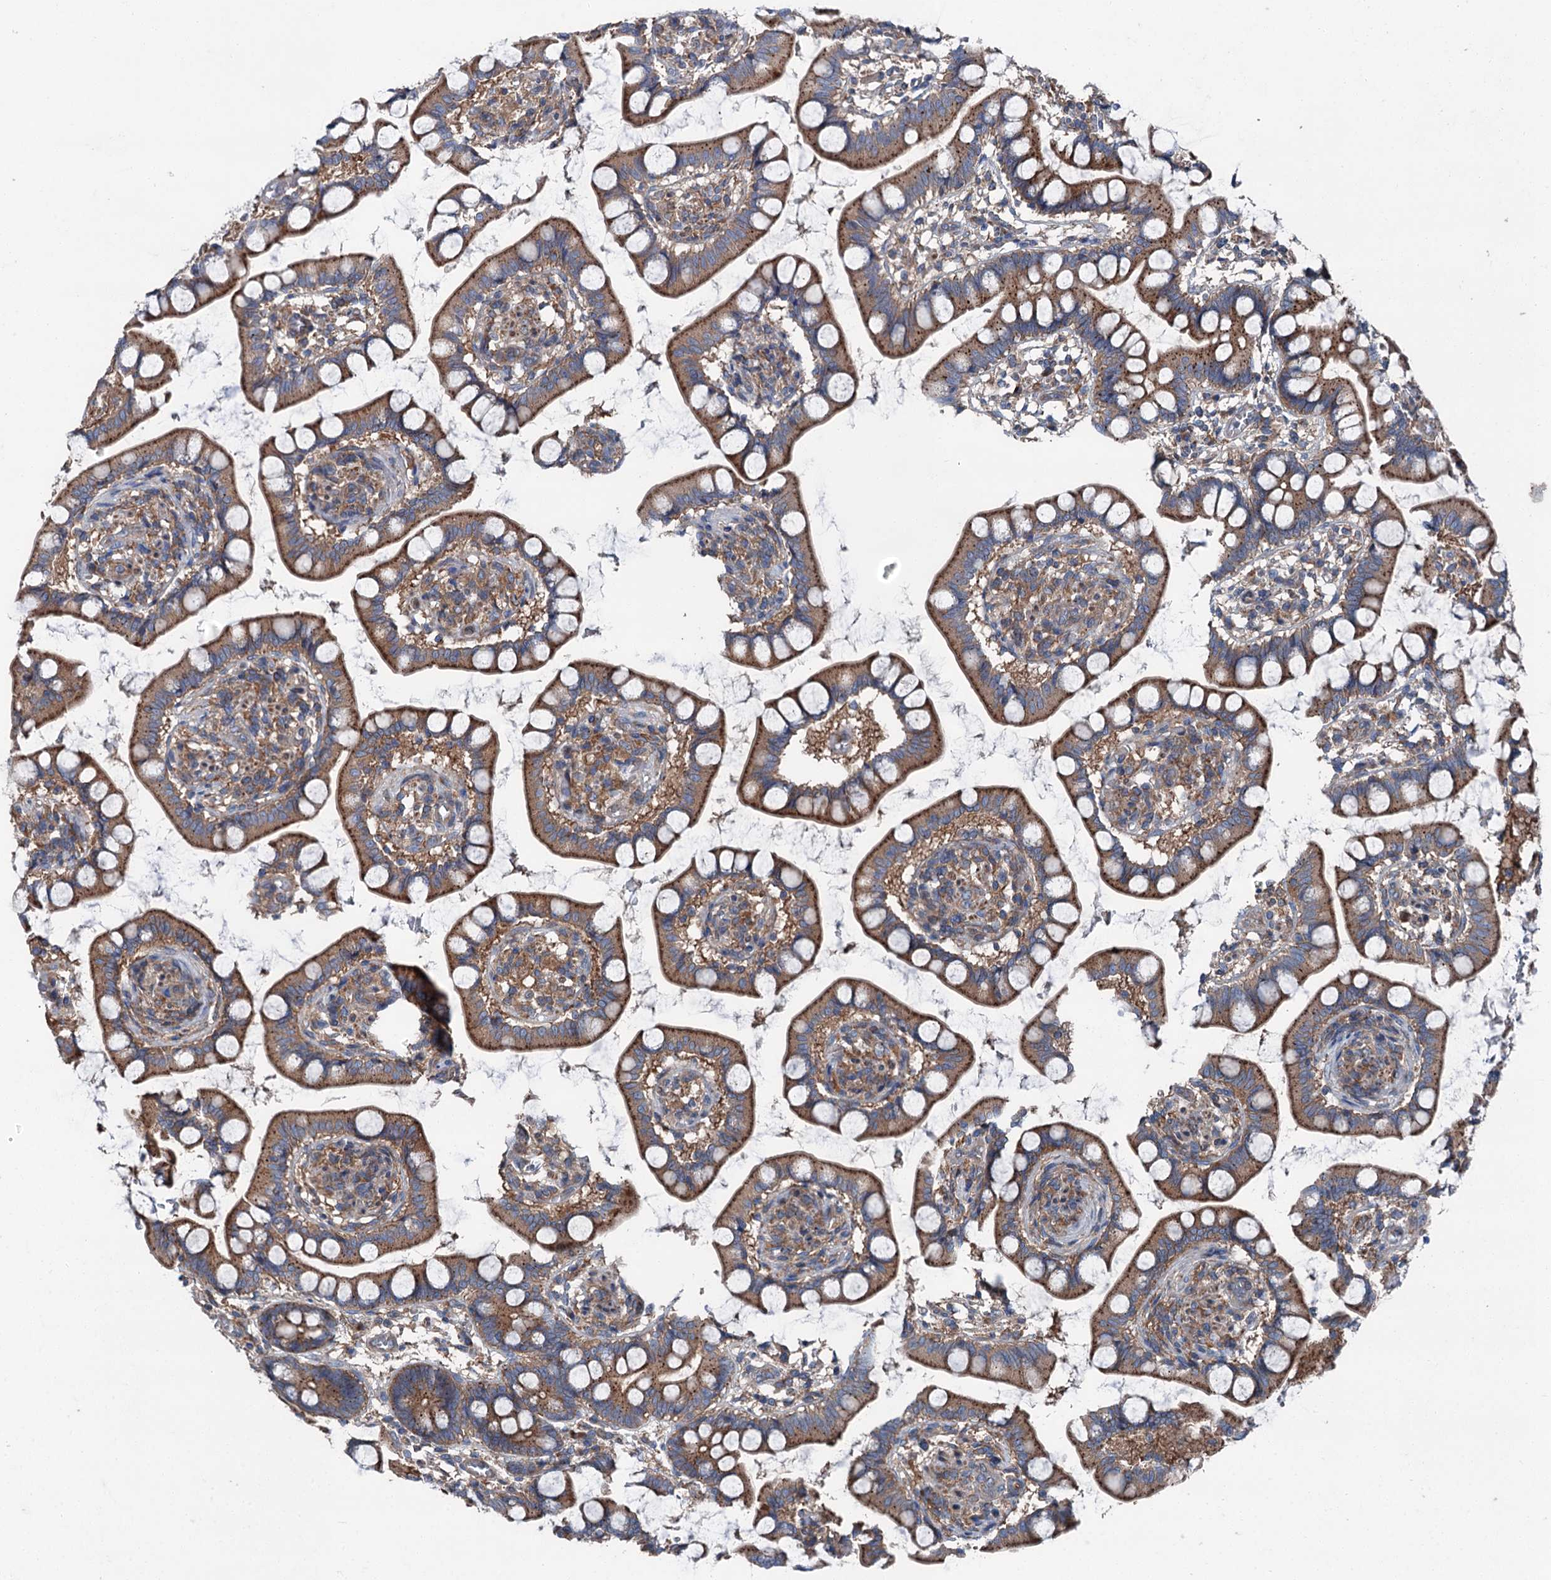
{"staining": {"intensity": "strong", "quantity": ">75%", "location": "cytoplasmic/membranous"}, "tissue": "small intestine", "cell_type": "Glandular cells", "image_type": "normal", "snomed": [{"axis": "morphology", "description": "Normal tissue, NOS"}, {"axis": "topography", "description": "Small intestine"}], "caption": "Immunohistochemical staining of unremarkable small intestine displays high levels of strong cytoplasmic/membranous positivity in approximately >75% of glandular cells. (DAB (3,3'-diaminobenzidine) = brown stain, brightfield microscopy at high magnification).", "gene": "RUFY1", "patient": {"sex": "male", "age": 52}}